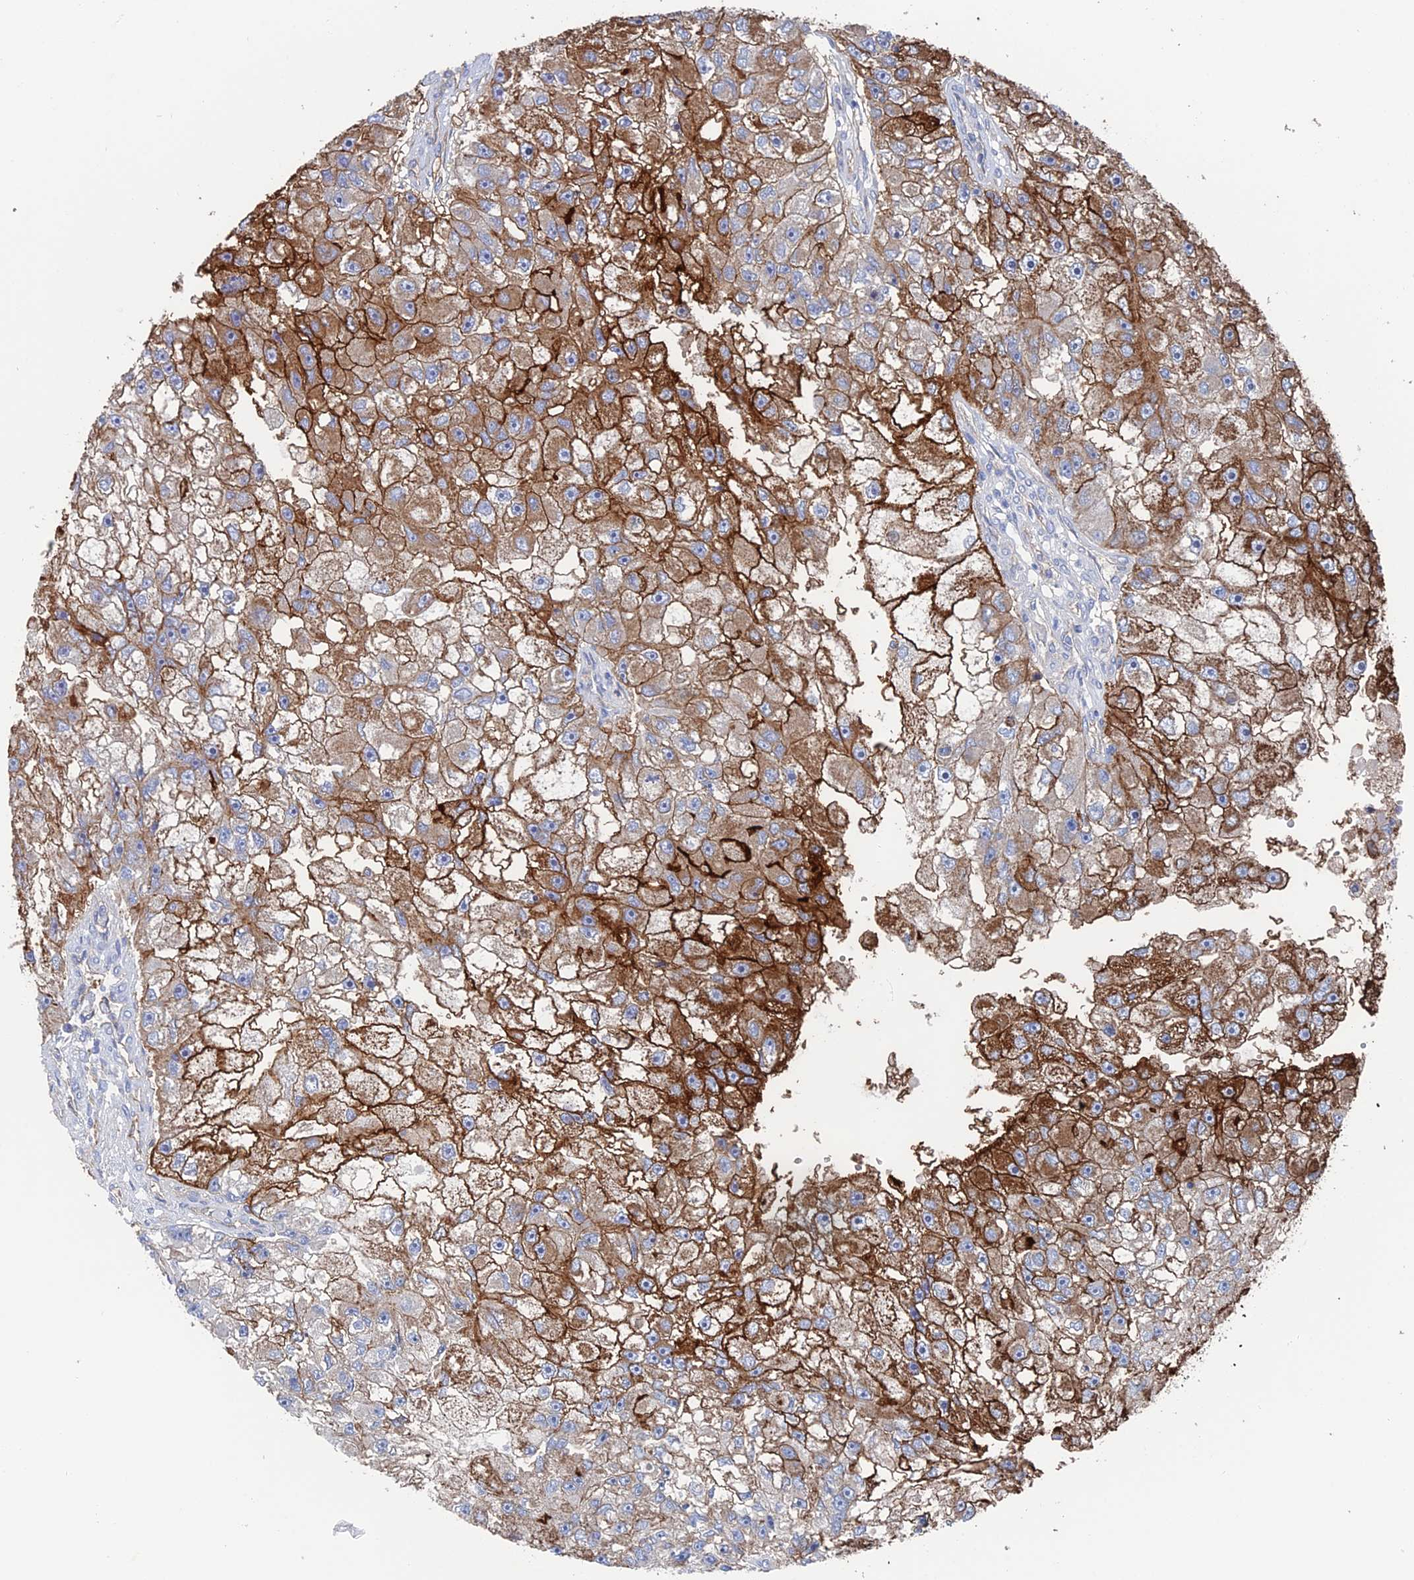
{"staining": {"intensity": "moderate", "quantity": ">75%", "location": "cytoplasmic/membranous"}, "tissue": "renal cancer", "cell_type": "Tumor cells", "image_type": "cancer", "snomed": [{"axis": "morphology", "description": "Adenocarcinoma, NOS"}, {"axis": "topography", "description": "Kidney"}], "caption": "IHC micrograph of neoplastic tissue: human renal cancer stained using IHC displays medium levels of moderate protein expression localized specifically in the cytoplasmic/membranous of tumor cells, appearing as a cytoplasmic/membranous brown color.", "gene": "SNX11", "patient": {"sex": "male", "age": 63}}